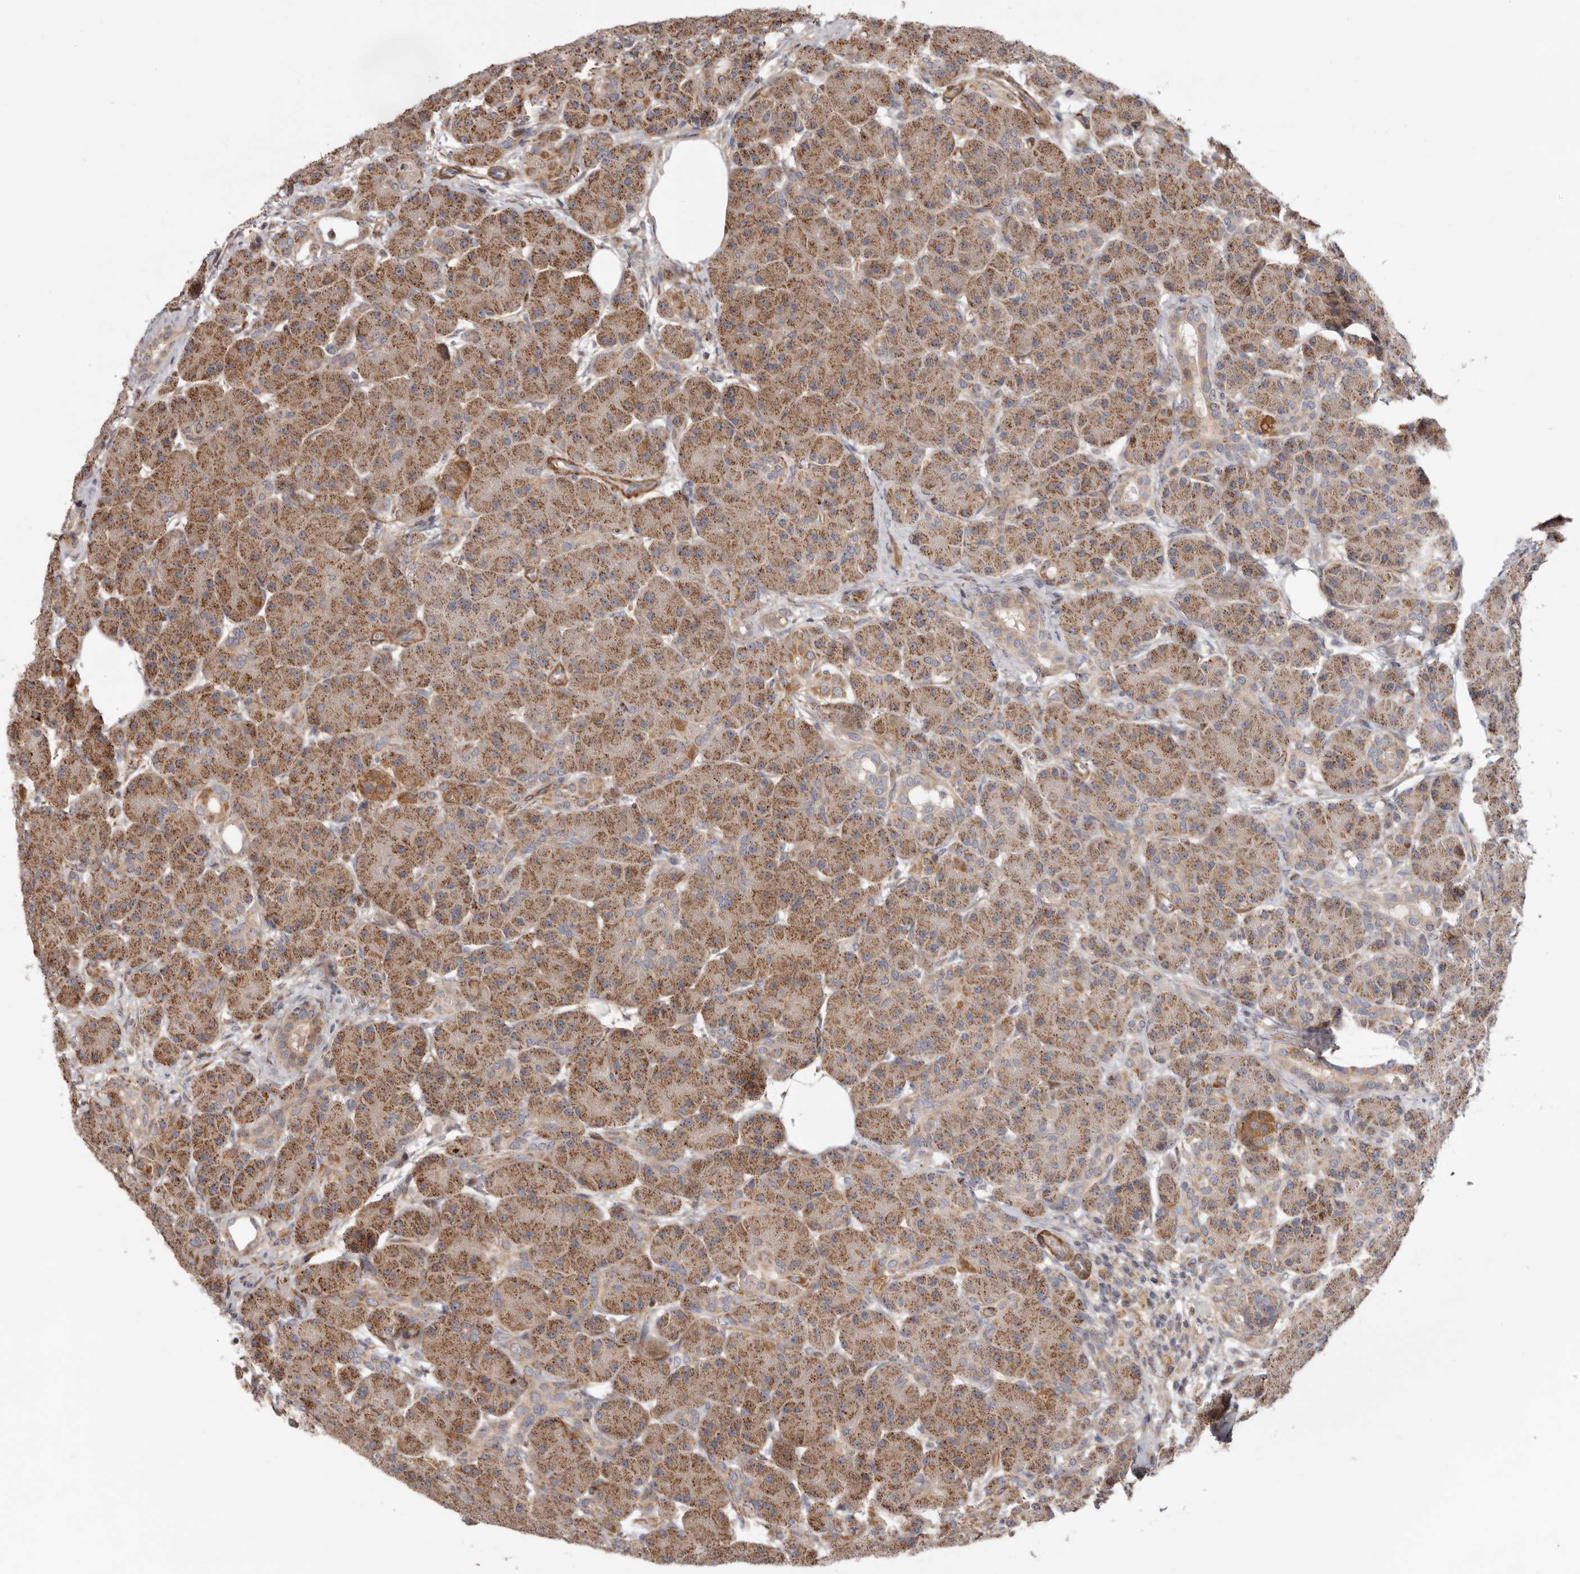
{"staining": {"intensity": "moderate", "quantity": ">75%", "location": "cytoplasmic/membranous"}, "tissue": "pancreas", "cell_type": "Exocrine glandular cells", "image_type": "normal", "snomed": [{"axis": "morphology", "description": "Normal tissue, NOS"}, {"axis": "topography", "description": "Pancreas"}], "caption": "An immunohistochemistry (IHC) photomicrograph of unremarkable tissue is shown. Protein staining in brown labels moderate cytoplasmic/membranous positivity in pancreas within exocrine glandular cells. (DAB (3,3'-diaminobenzidine) = brown stain, brightfield microscopy at high magnification).", "gene": "PROKR1", "patient": {"sex": "male", "age": 63}}